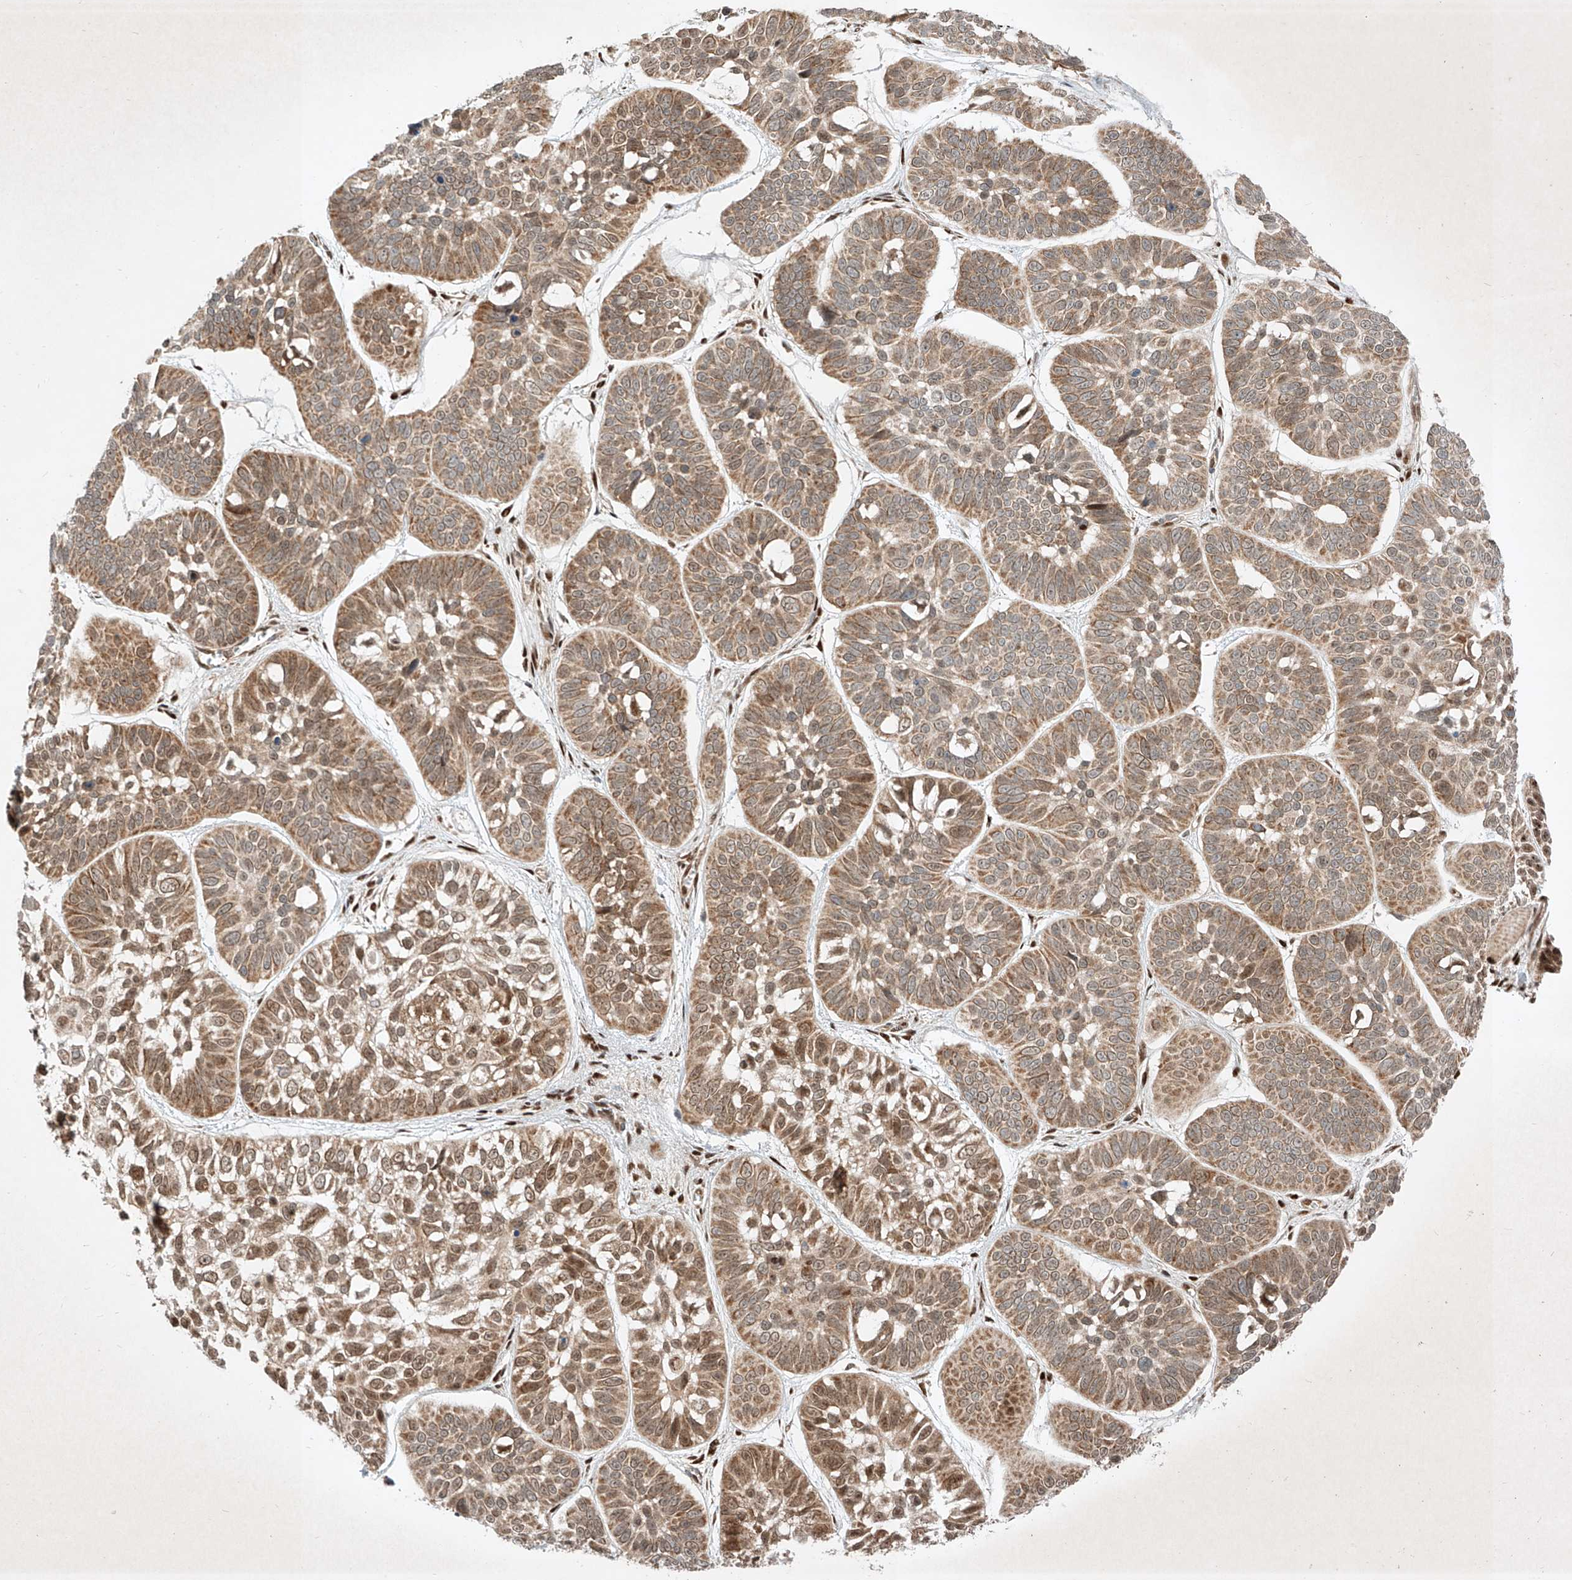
{"staining": {"intensity": "moderate", "quantity": ">75%", "location": "cytoplasmic/membranous,nuclear"}, "tissue": "skin cancer", "cell_type": "Tumor cells", "image_type": "cancer", "snomed": [{"axis": "morphology", "description": "Basal cell carcinoma"}, {"axis": "topography", "description": "Skin"}], "caption": "Skin basal cell carcinoma stained with a brown dye displays moderate cytoplasmic/membranous and nuclear positive positivity in about >75% of tumor cells.", "gene": "EPG5", "patient": {"sex": "male", "age": 62}}